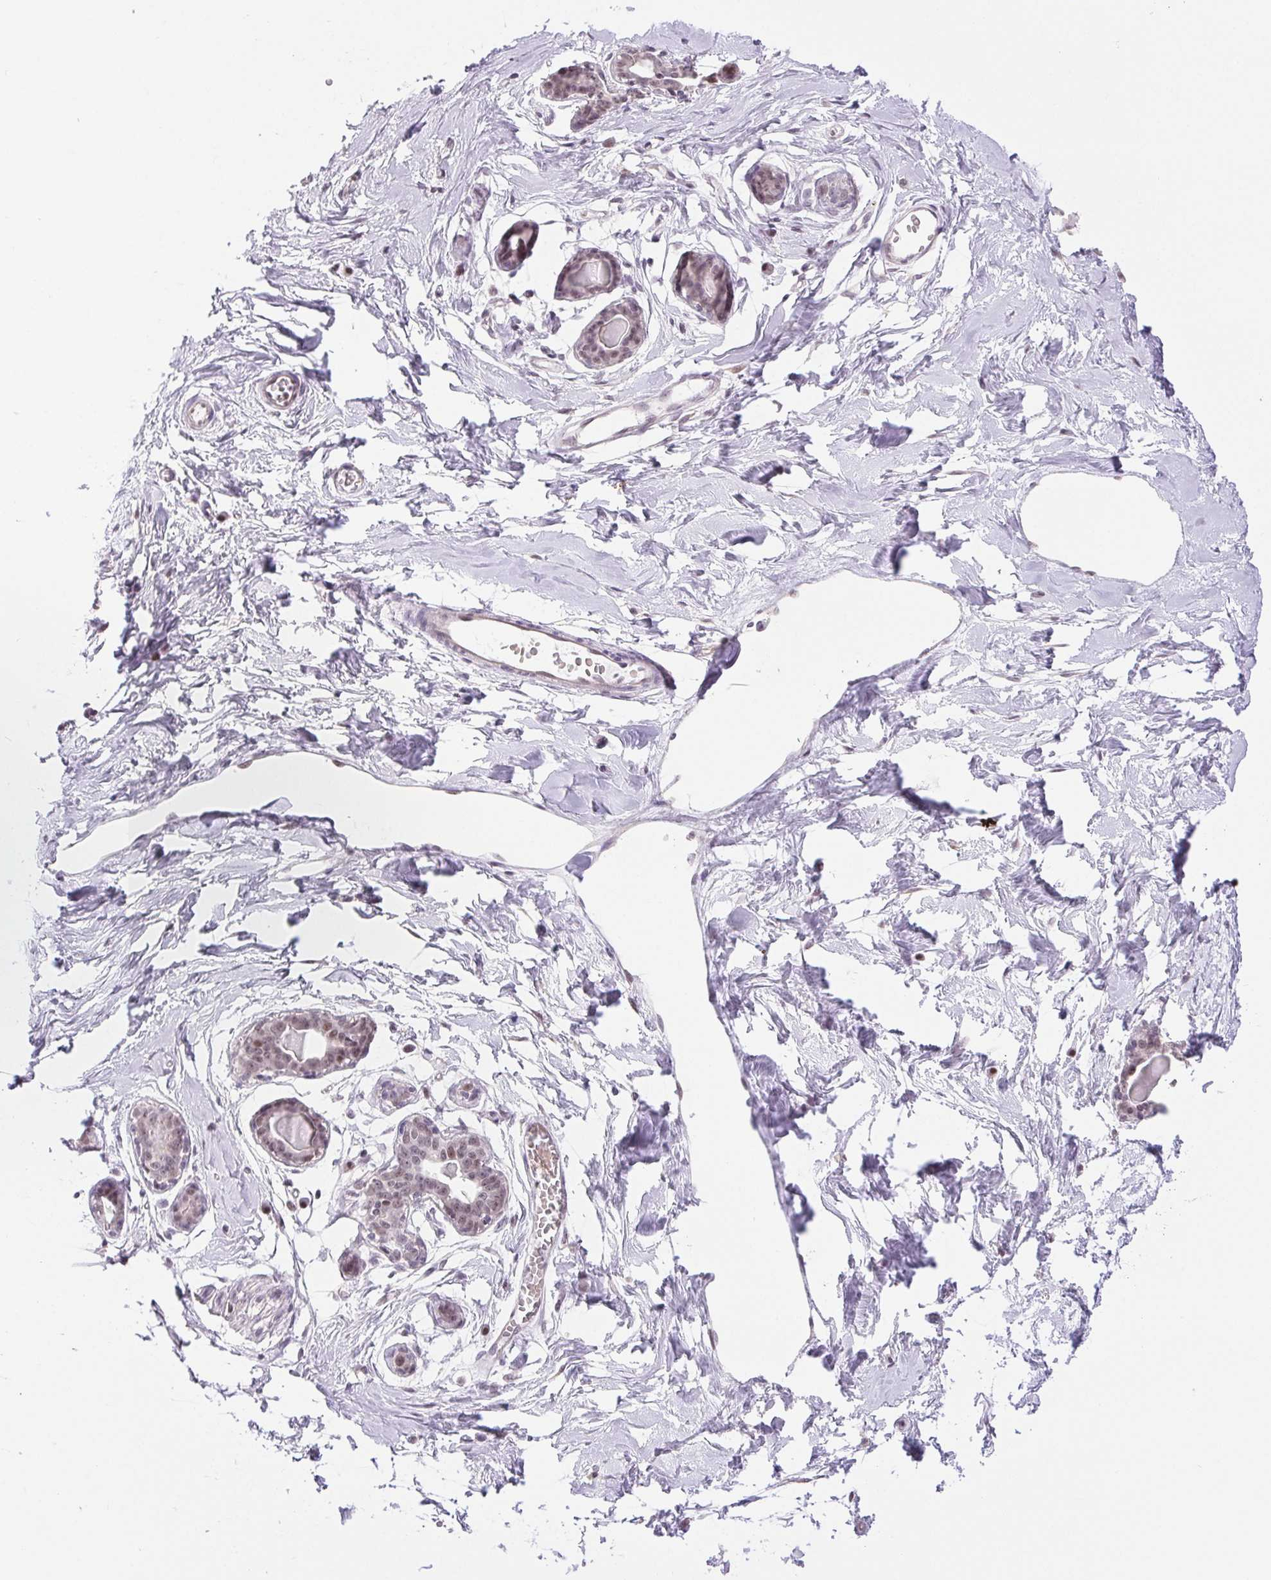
{"staining": {"intensity": "negative", "quantity": "none", "location": "none"}, "tissue": "breast", "cell_type": "Adipocytes", "image_type": "normal", "snomed": [{"axis": "morphology", "description": "Normal tissue, NOS"}, {"axis": "topography", "description": "Breast"}], "caption": "Protein analysis of normal breast exhibits no significant positivity in adipocytes.", "gene": "GRHL3", "patient": {"sex": "female", "age": 45}}